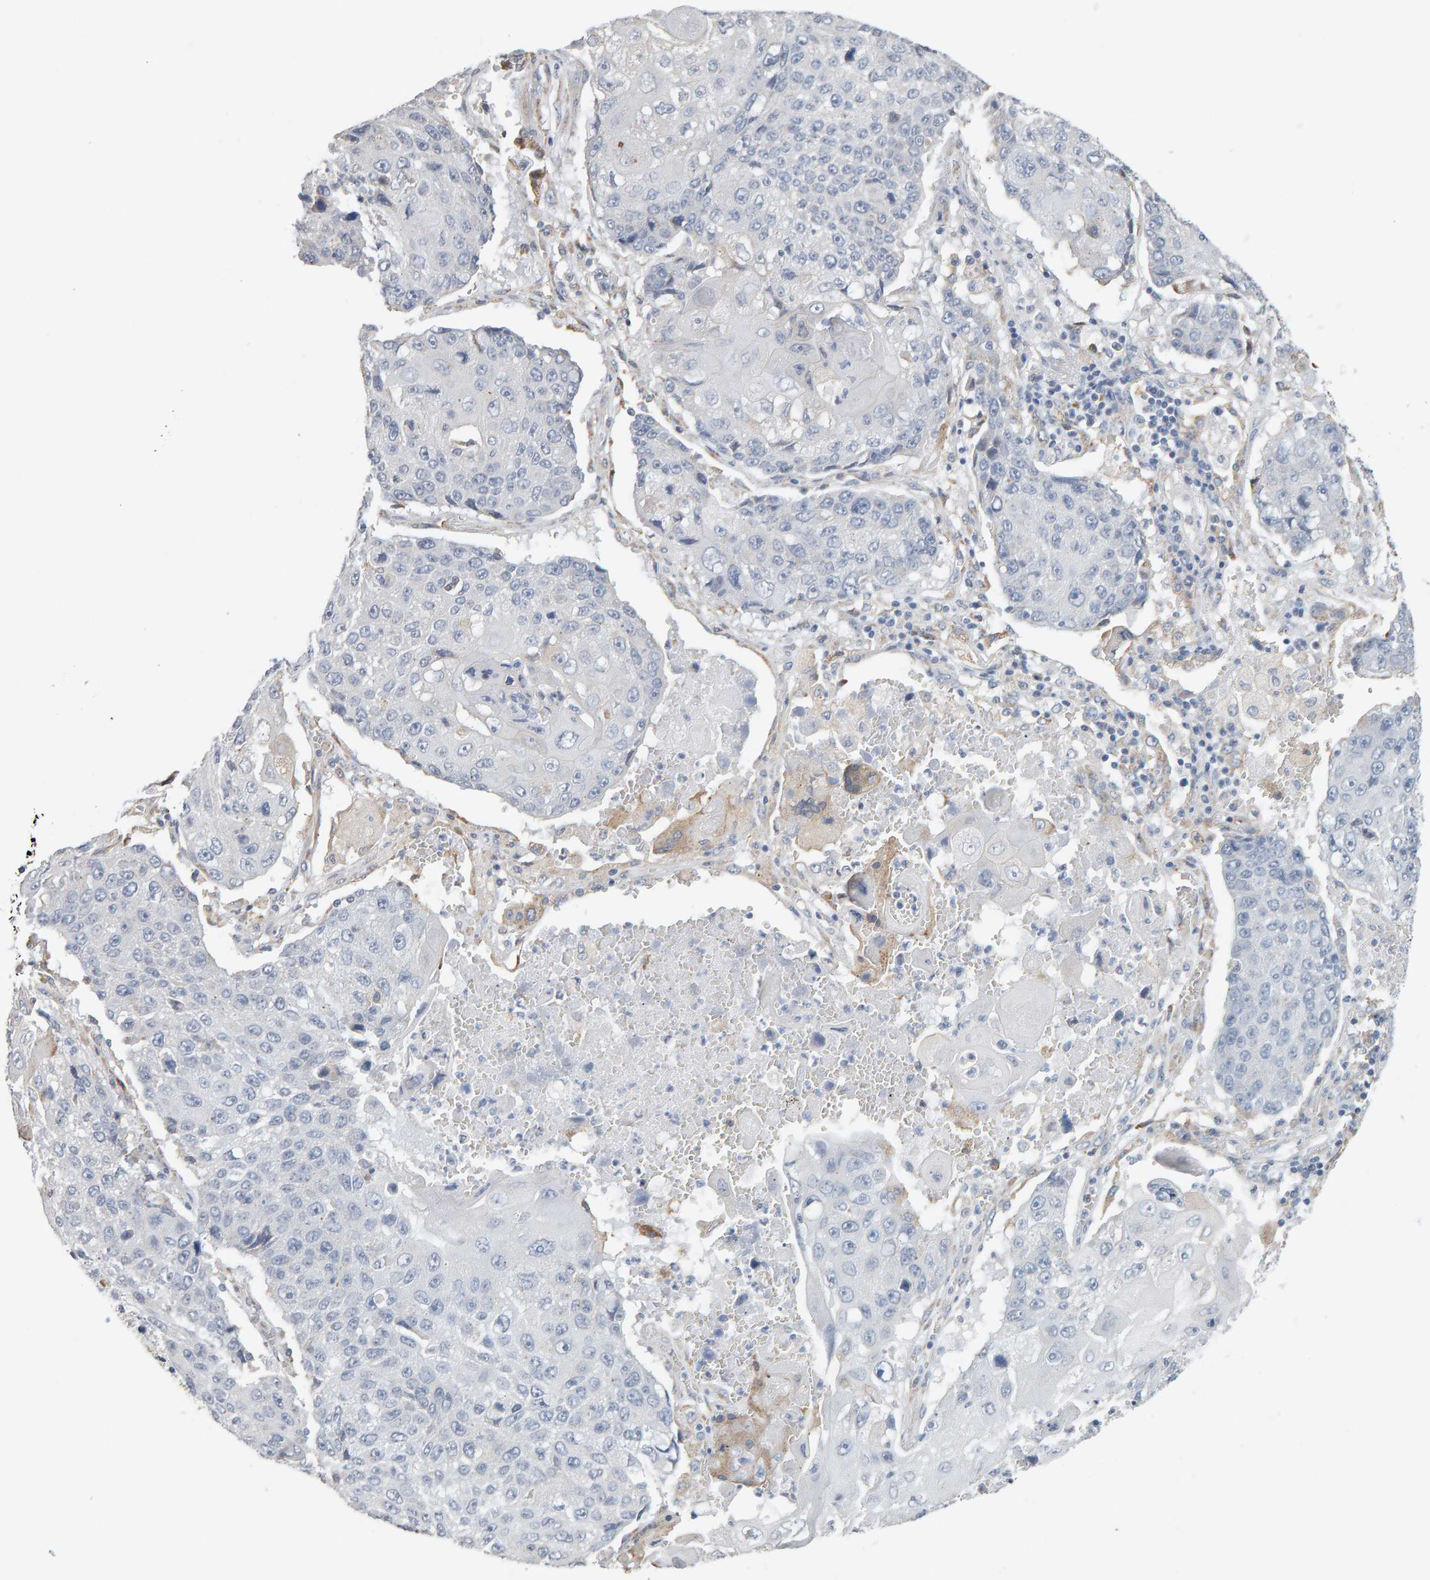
{"staining": {"intensity": "negative", "quantity": "none", "location": "none"}, "tissue": "lung cancer", "cell_type": "Tumor cells", "image_type": "cancer", "snomed": [{"axis": "morphology", "description": "Squamous cell carcinoma, NOS"}, {"axis": "topography", "description": "Lung"}], "caption": "Tumor cells show no significant positivity in lung cancer.", "gene": "ADHFE1", "patient": {"sex": "male", "age": 61}}